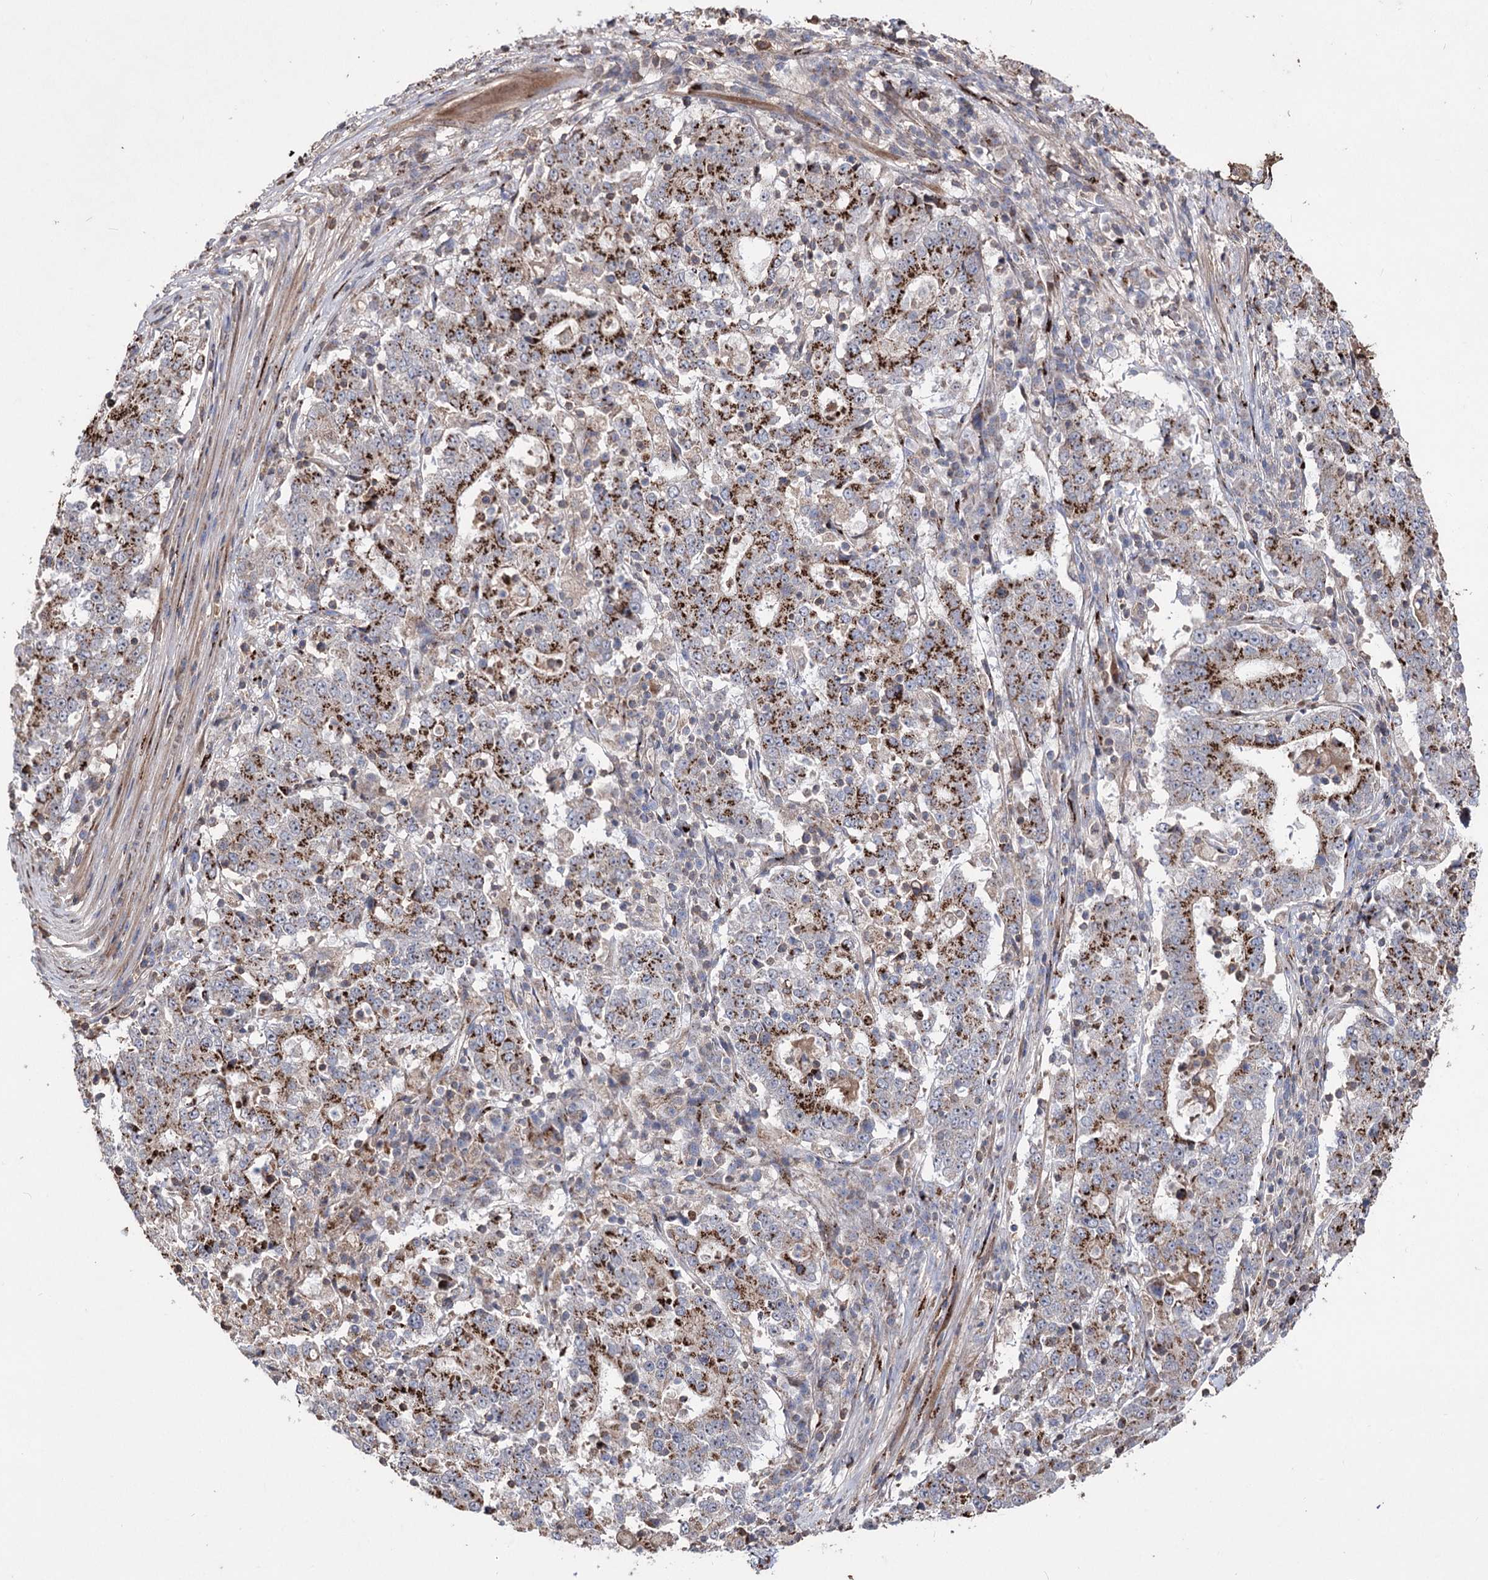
{"staining": {"intensity": "strong", "quantity": ">75%", "location": "cytoplasmic/membranous"}, "tissue": "stomach cancer", "cell_type": "Tumor cells", "image_type": "cancer", "snomed": [{"axis": "morphology", "description": "Adenocarcinoma, NOS"}, {"axis": "topography", "description": "Stomach"}], "caption": "Protein expression by immunohistochemistry (IHC) demonstrates strong cytoplasmic/membranous expression in approximately >75% of tumor cells in adenocarcinoma (stomach).", "gene": "ARHGAP20", "patient": {"sex": "male", "age": 59}}